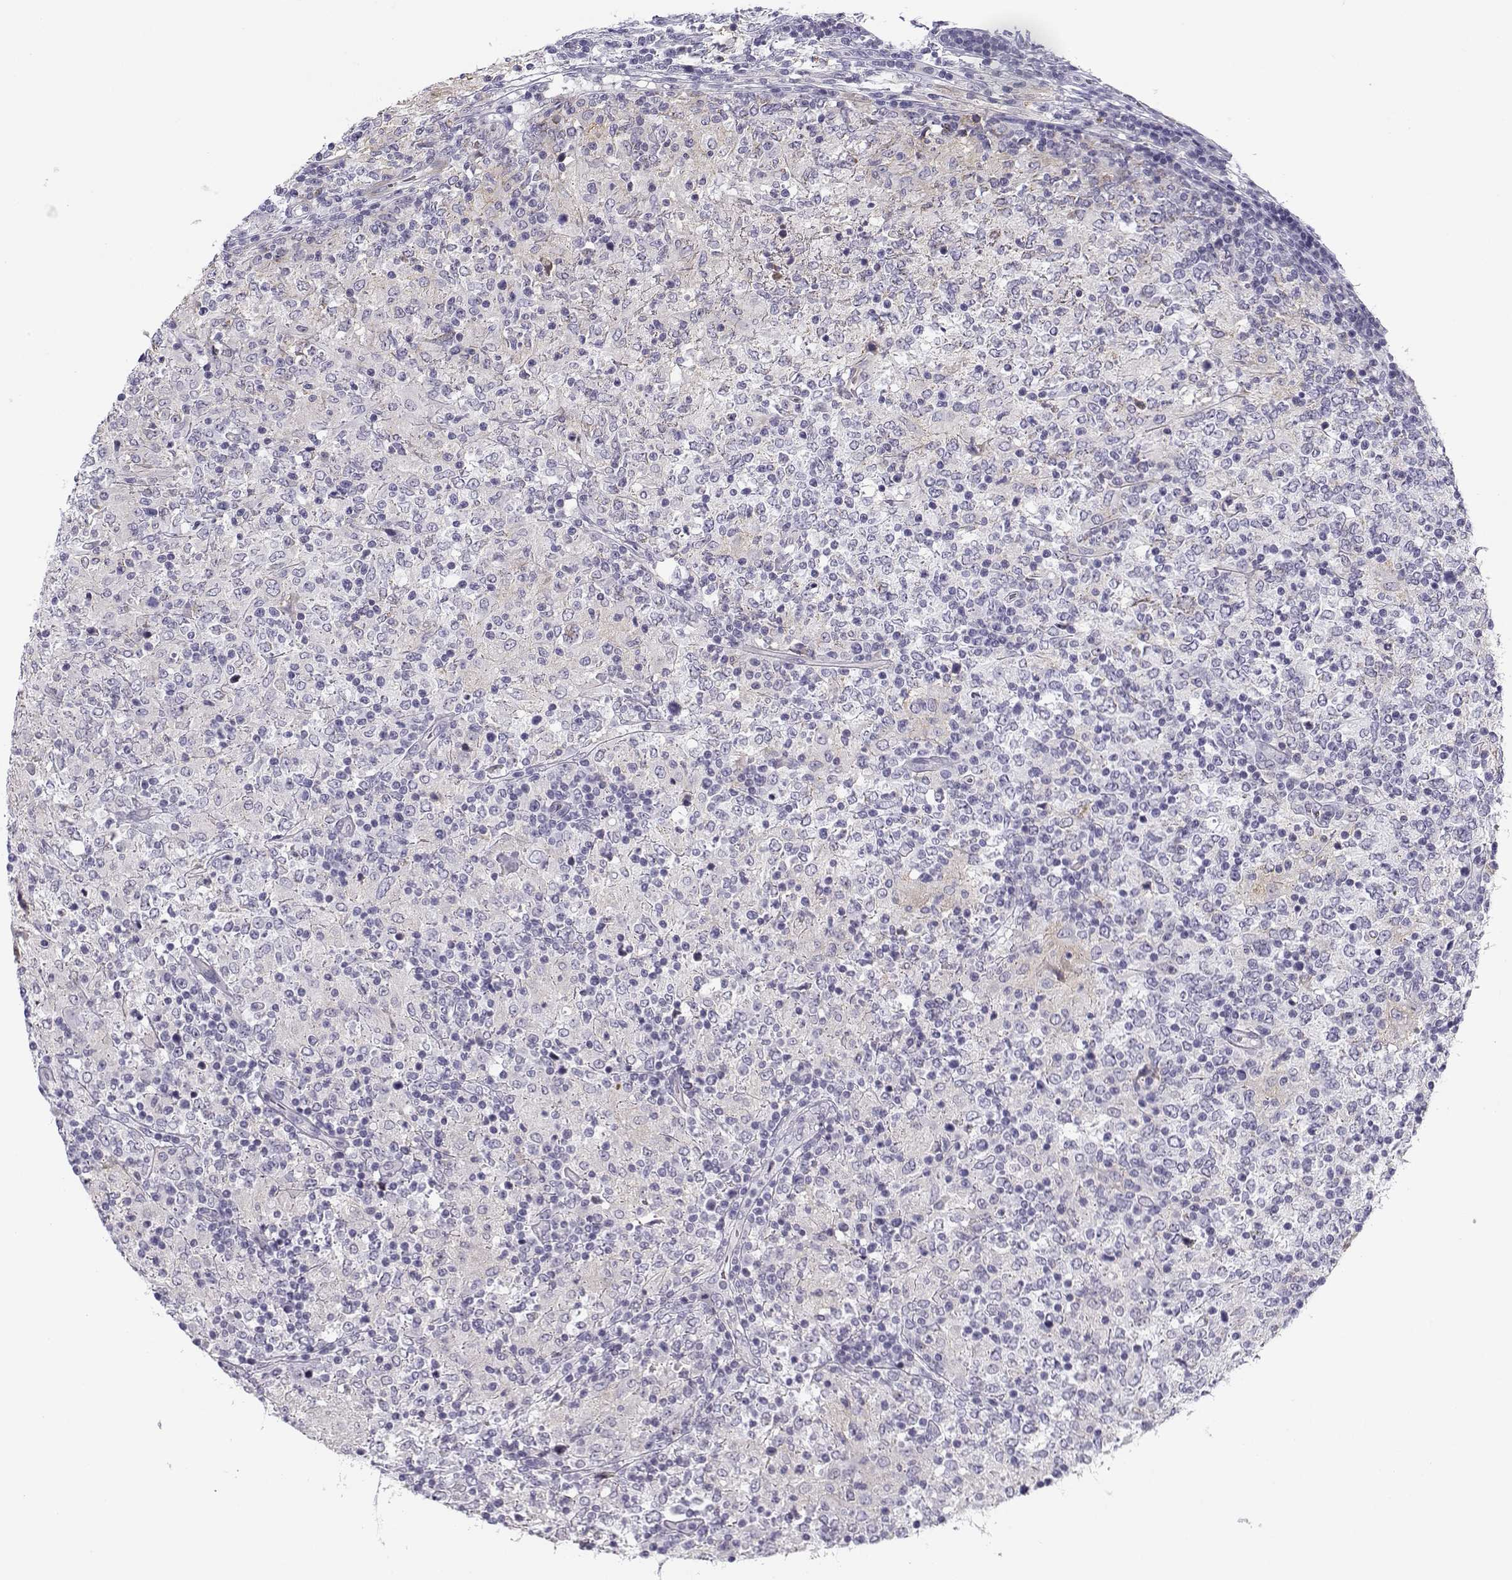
{"staining": {"intensity": "negative", "quantity": "none", "location": "none"}, "tissue": "lymphoma", "cell_type": "Tumor cells", "image_type": "cancer", "snomed": [{"axis": "morphology", "description": "Malignant lymphoma, non-Hodgkin's type, High grade"}, {"axis": "topography", "description": "Lymph node"}], "caption": "Lymphoma stained for a protein using immunohistochemistry displays no expression tumor cells.", "gene": "CREB3L3", "patient": {"sex": "female", "age": 84}}